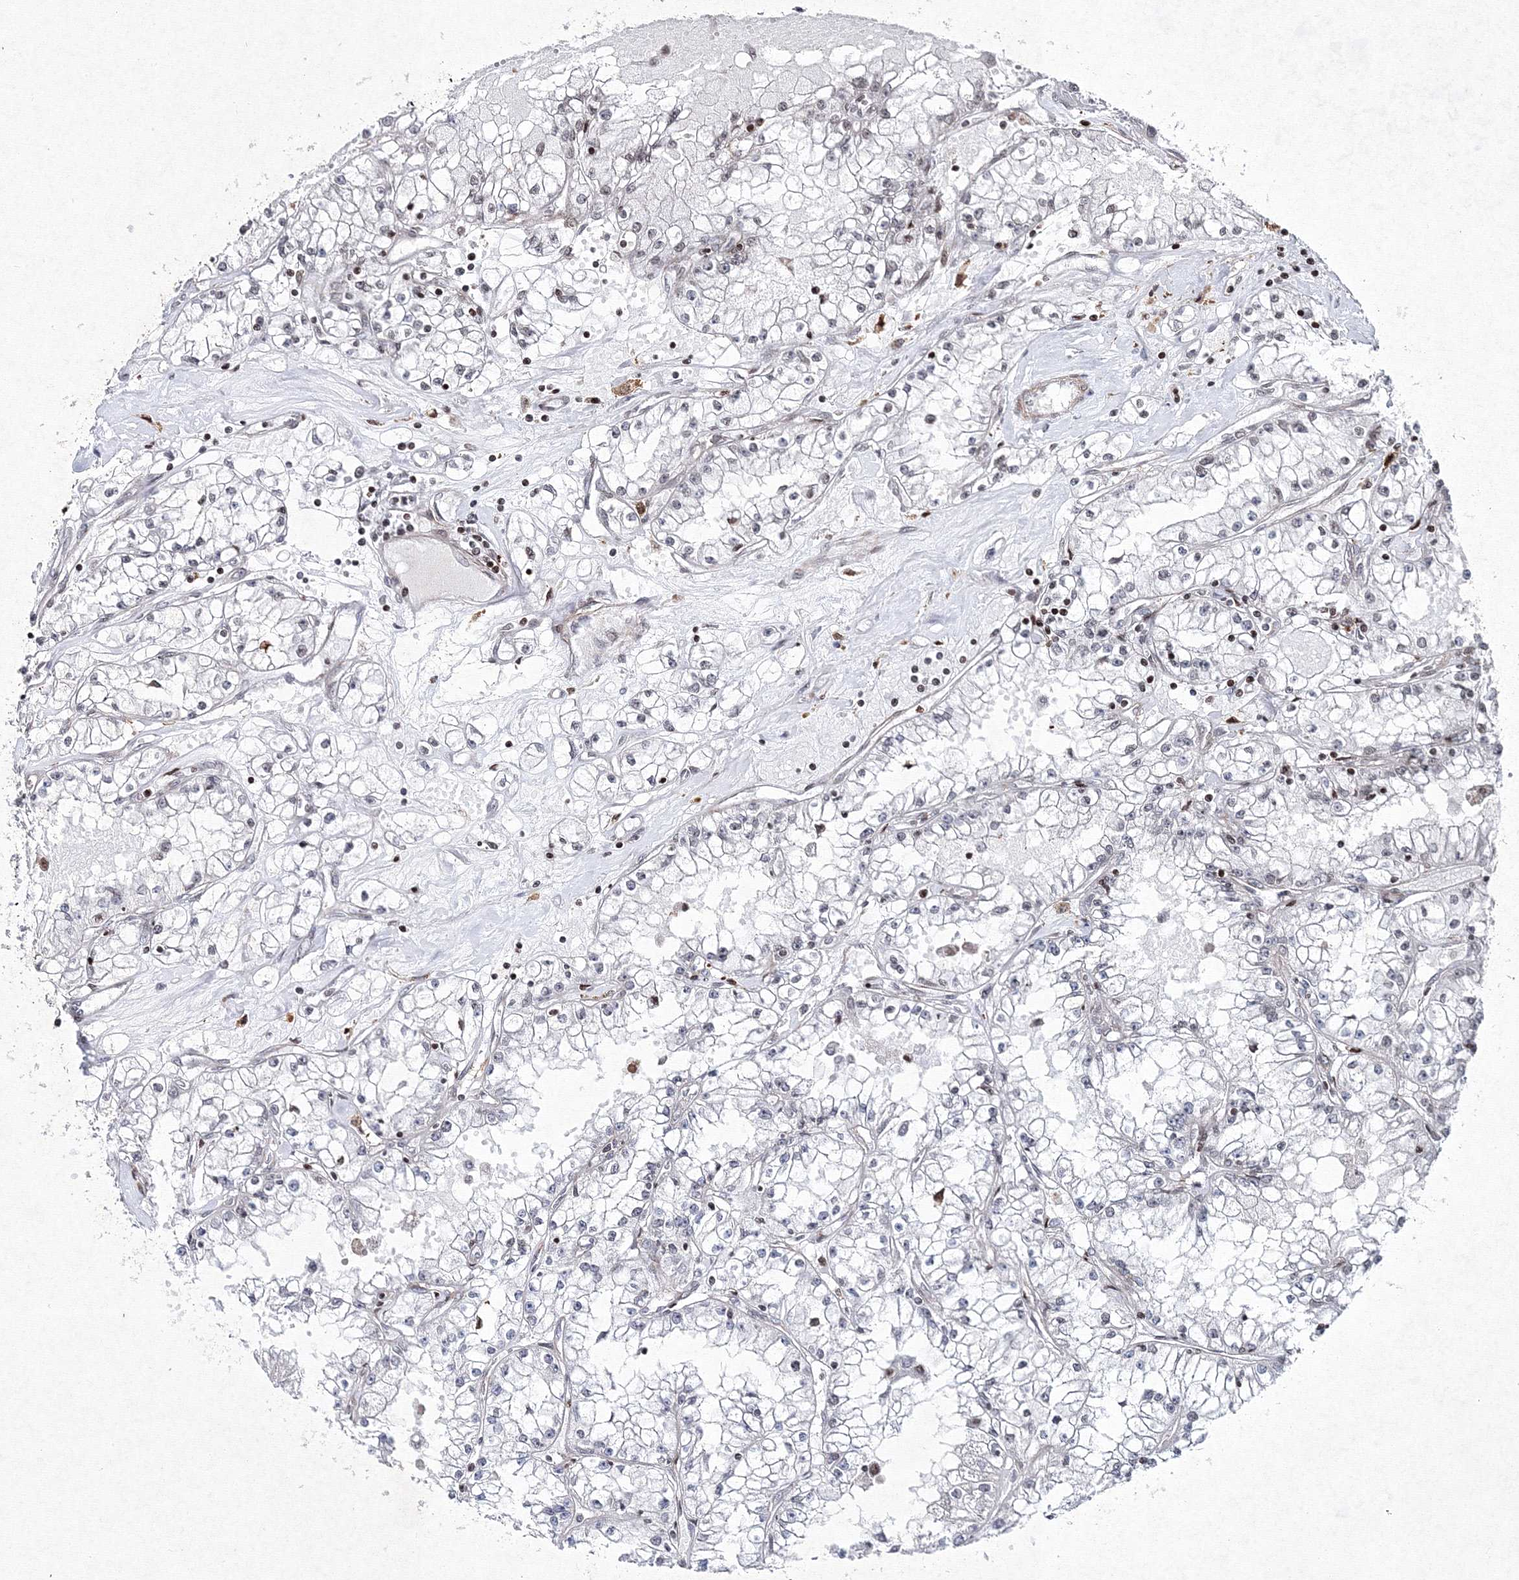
{"staining": {"intensity": "negative", "quantity": "none", "location": "none"}, "tissue": "renal cancer", "cell_type": "Tumor cells", "image_type": "cancer", "snomed": [{"axis": "morphology", "description": "Adenocarcinoma, NOS"}, {"axis": "topography", "description": "Kidney"}], "caption": "DAB (3,3'-diaminobenzidine) immunohistochemical staining of human adenocarcinoma (renal) shows no significant expression in tumor cells.", "gene": "SMIM29", "patient": {"sex": "male", "age": 56}}